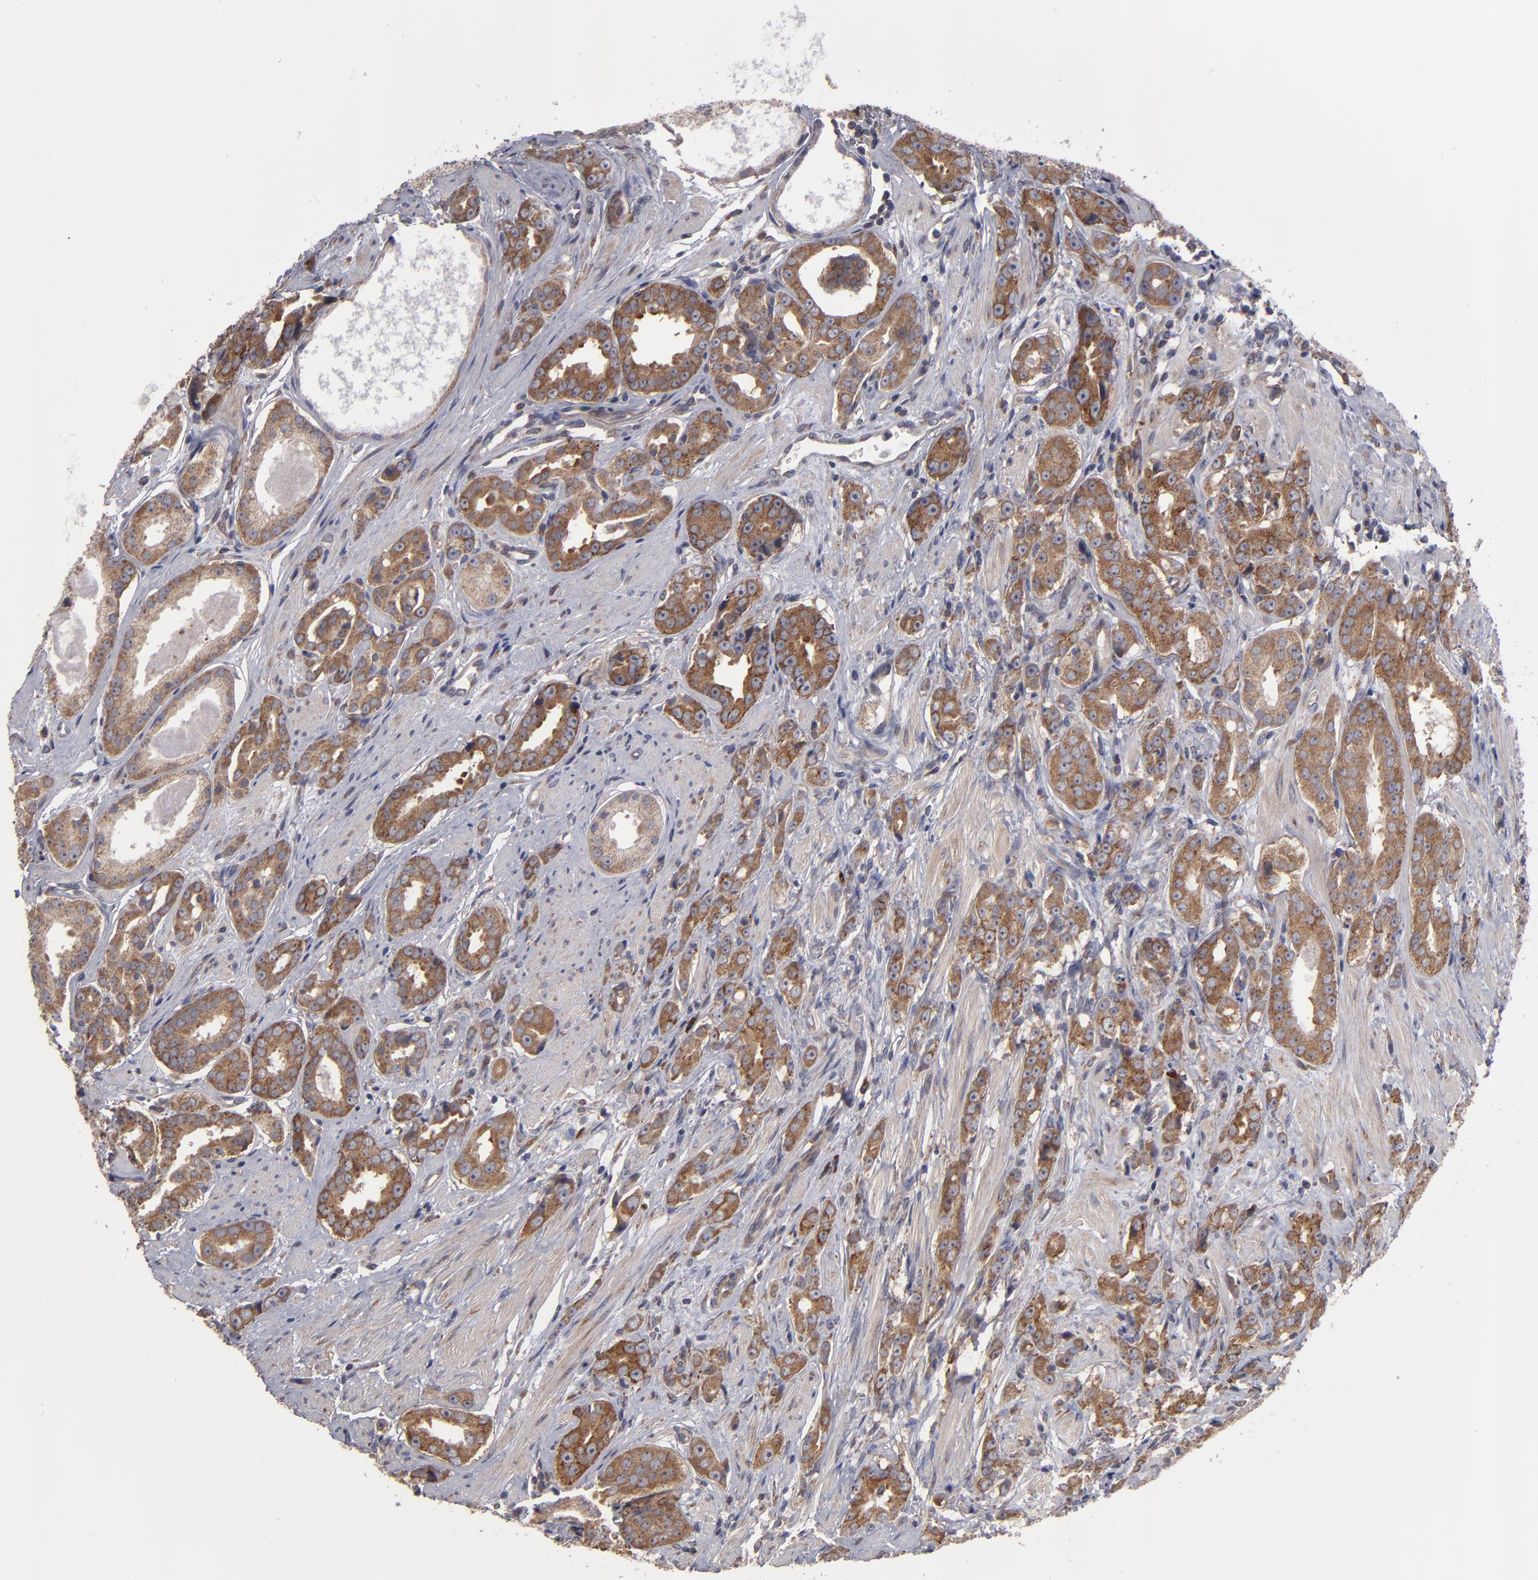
{"staining": {"intensity": "moderate", "quantity": ">75%", "location": "cytoplasmic/membranous"}, "tissue": "prostate cancer", "cell_type": "Tumor cells", "image_type": "cancer", "snomed": [{"axis": "morphology", "description": "Adenocarcinoma, Medium grade"}, {"axis": "topography", "description": "Prostate"}], "caption": "Prostate medium-grade adenocarcinoma stained with a protein marker exhibits moderate staining in tumor cells.", "gene": "SND1", "patient": {"sex": "male", "age": 53}}